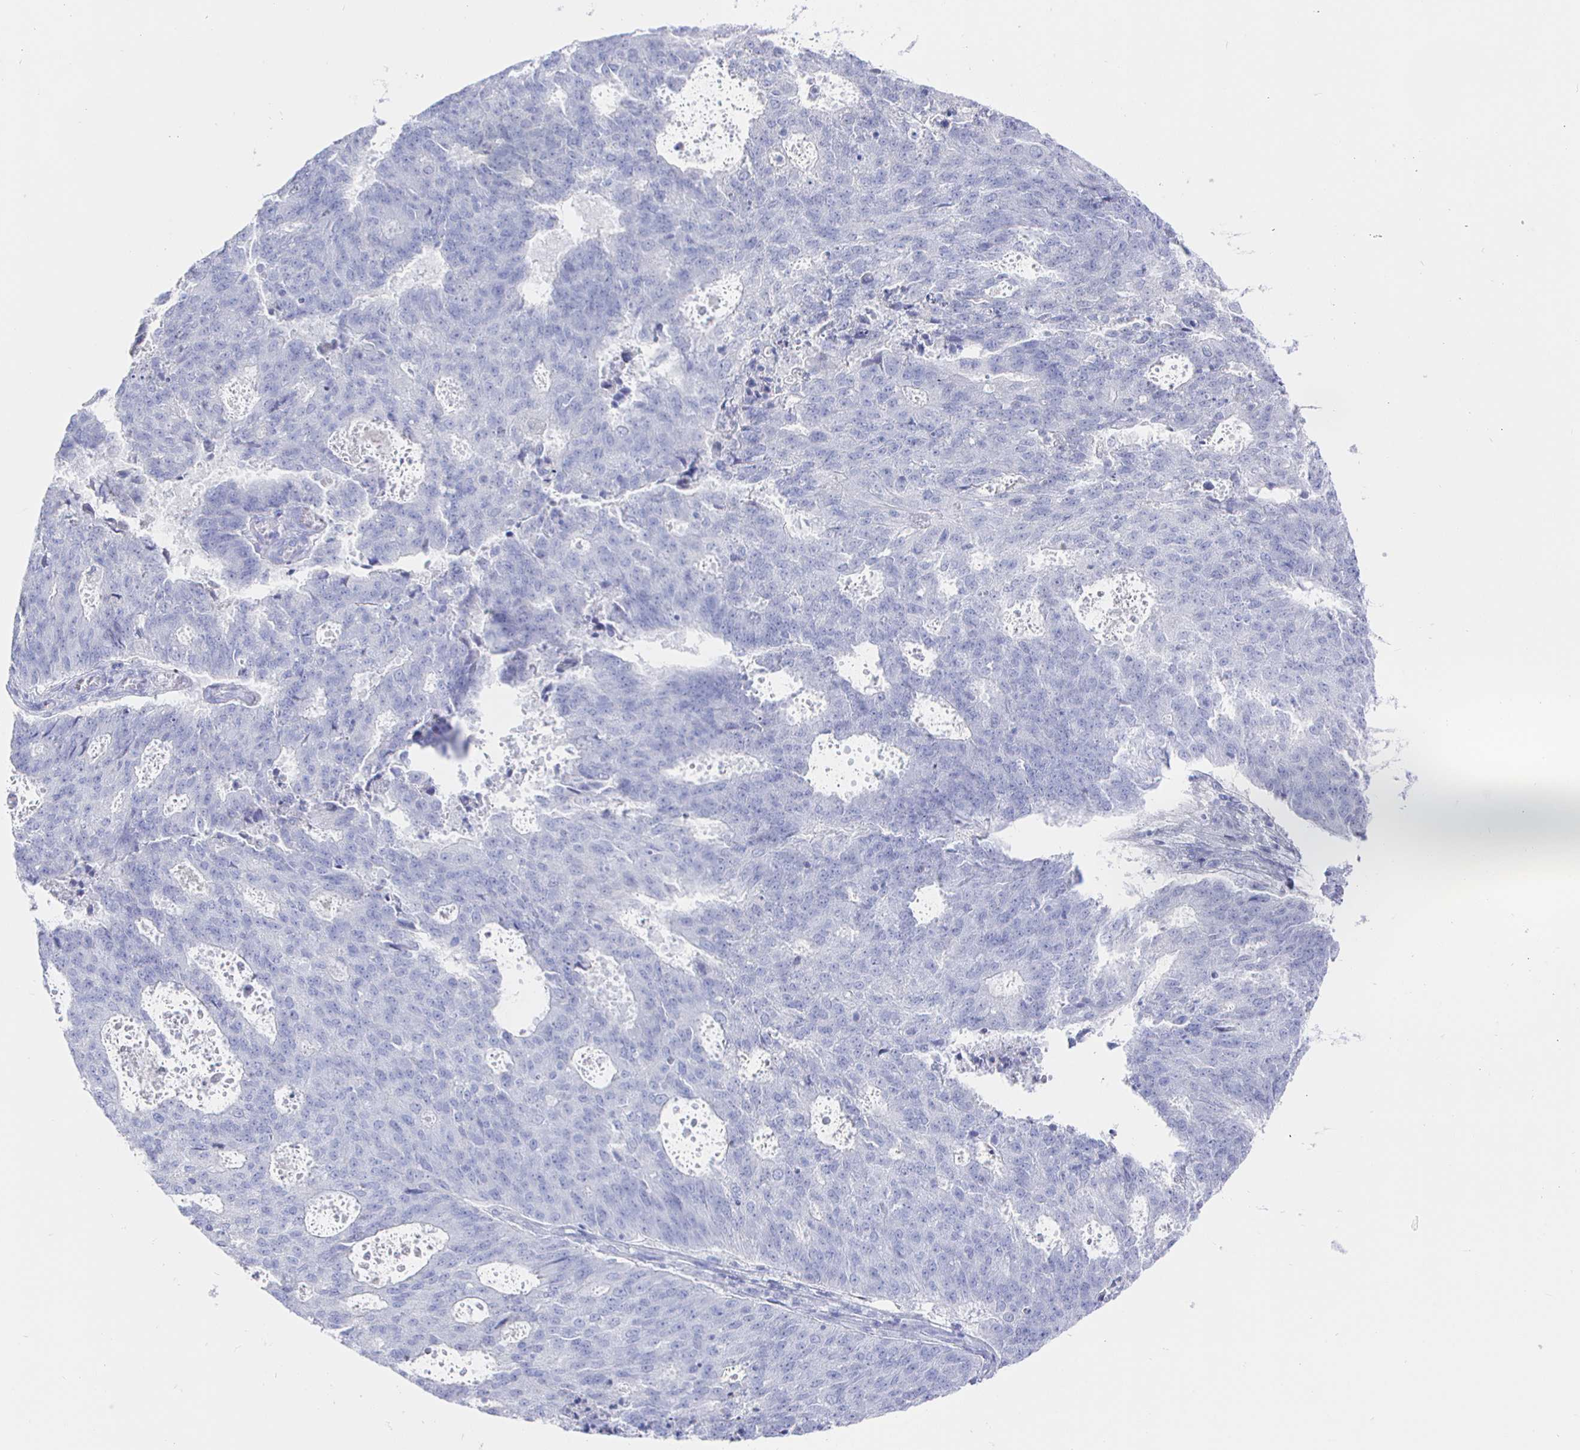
{"staining": {"intensity": "negative", "quantity": "none", "location": "none"}, "tissue": "endometrial cancer", "cell_type": "Tumor cells", "image_type": "cancer", "snomed": [{"axis": "morphology", "description": "Adenocarcinoma, NOS"}, {"axis": "topography", "description": "Endometrium"}], "caption": "This is a micrograph of IHC staining of endometrial cancer, which shows no positivity in tumor cells.", "gene": "CLCA1", "patient": {"sex": "female", "age": 82}}